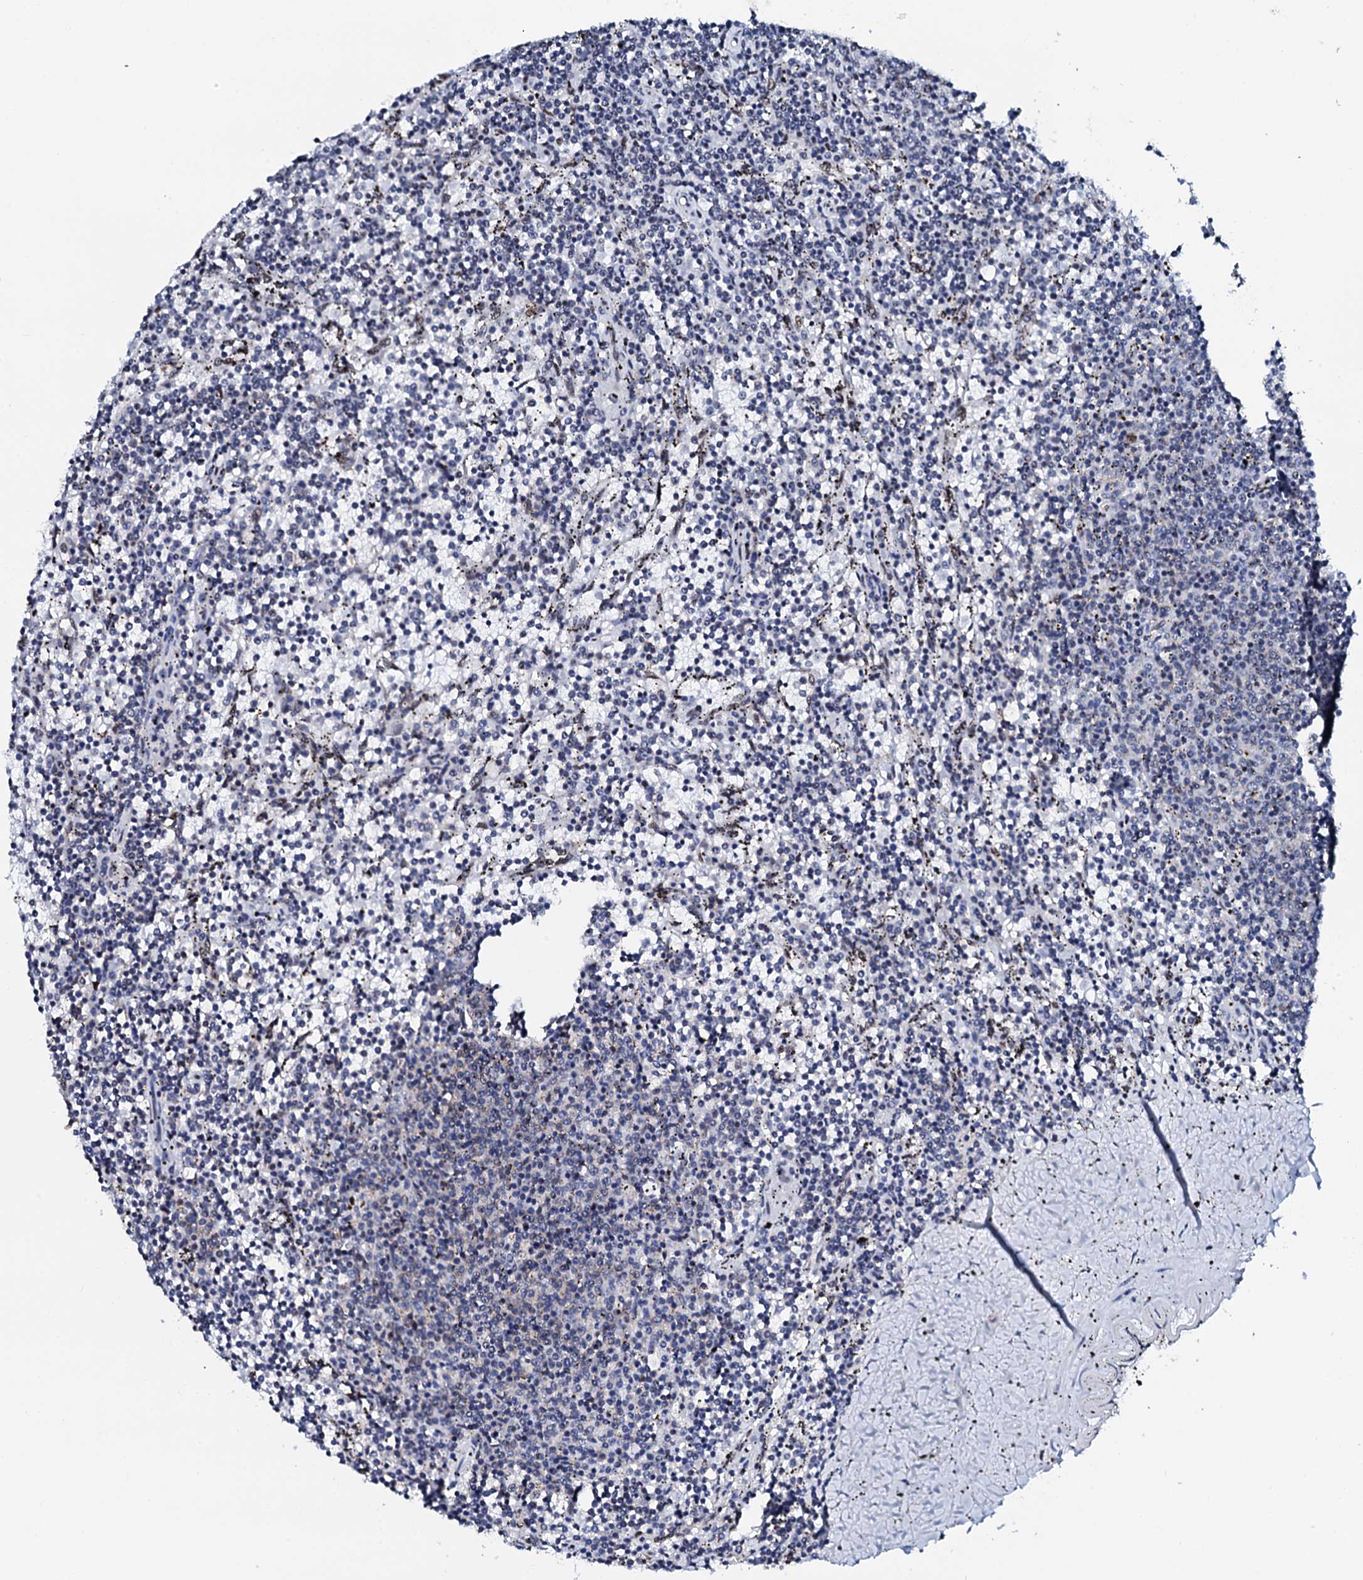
{"staining": {"intensity": "negative", "quantity": "none", "location": "none"}, "tissue": "lymphoma", "cell_type": "Tumor cells", "image_type": "cancer", "snomed": [{"axis": "morphology", "description": "Malignant lymphoma, non-Hodgkin's type, Low grade"}, {"axis": "topography", "description": "Spleen"}], "caption": "Human malignant lymphoma, non-Hodgkin's type (low-grade) stained for a protein using immunohistochemistry reveals no positivity in tumor cells.", "gene": "NKAPD1", "patient": {"sex": "female", "age": 50}}